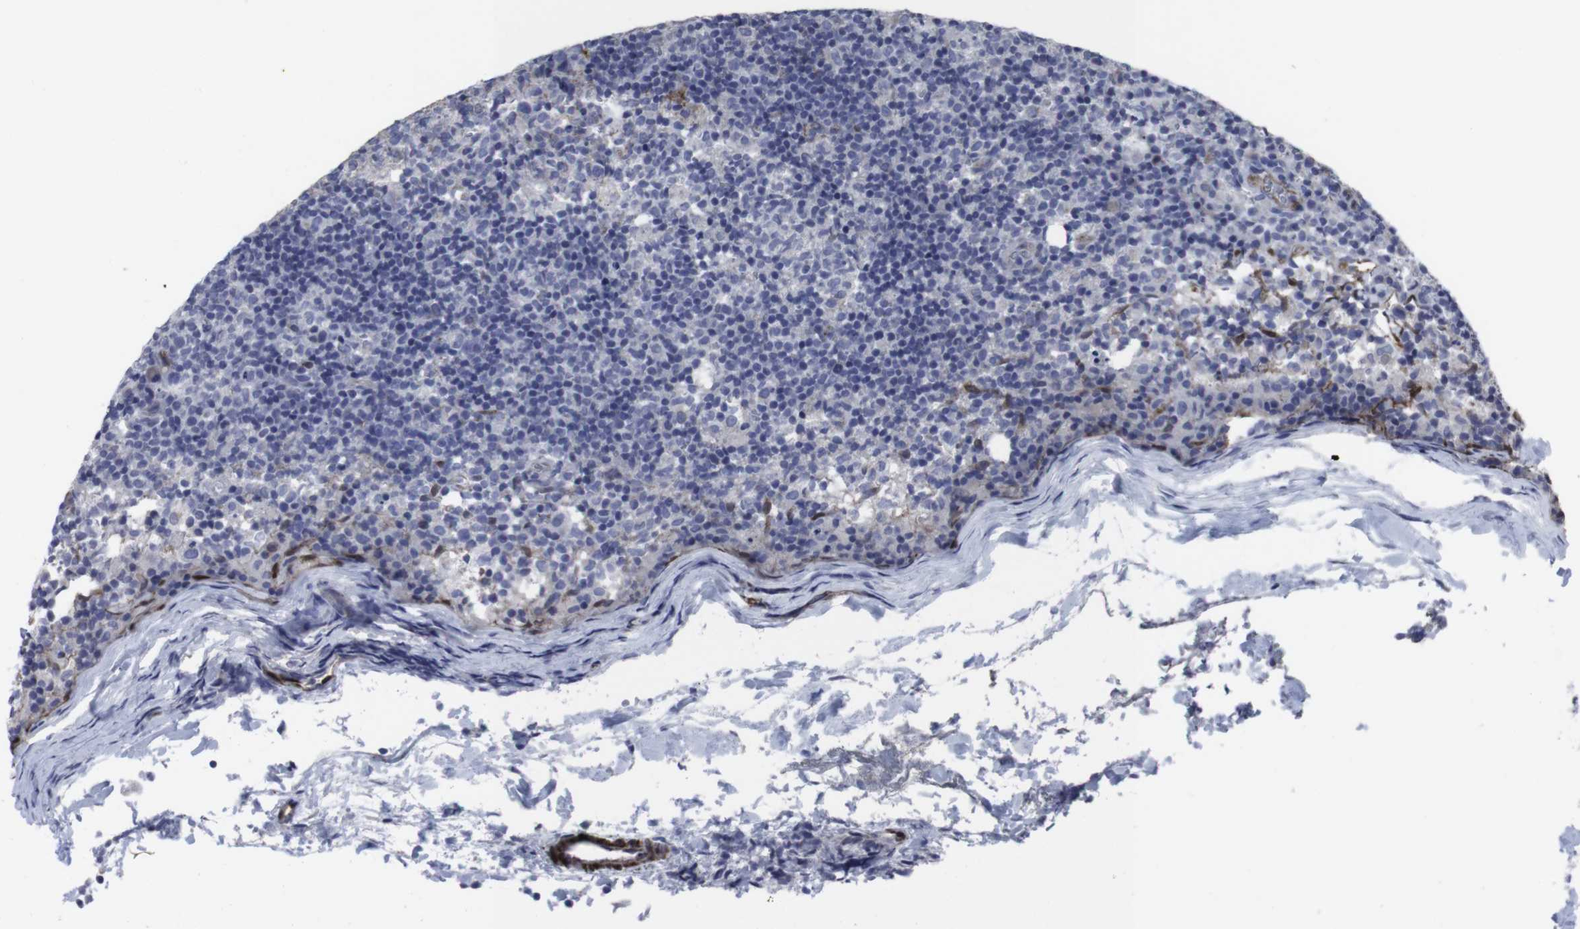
{"staining": {"intensity": "negative", "quantity": "none", "location": "none"}, "tissue": "lymph node", "cell_type": "Germinal center cells", "image_type": "normal", "snomed": [{"axis": "morphology", "description": "Normal tissue, NOS"}, {"axis": "morphology", "description": "Inflammation, NOS"}, {"axis": "topography", "description": "Lymph node"}], "caption": "Lymph node stained for a protein using immunohistochemistry (IHC) exhibits no expression germinal center cells.", "gene": "SNCG", "patient": {"sex": "male", "age": 55}}